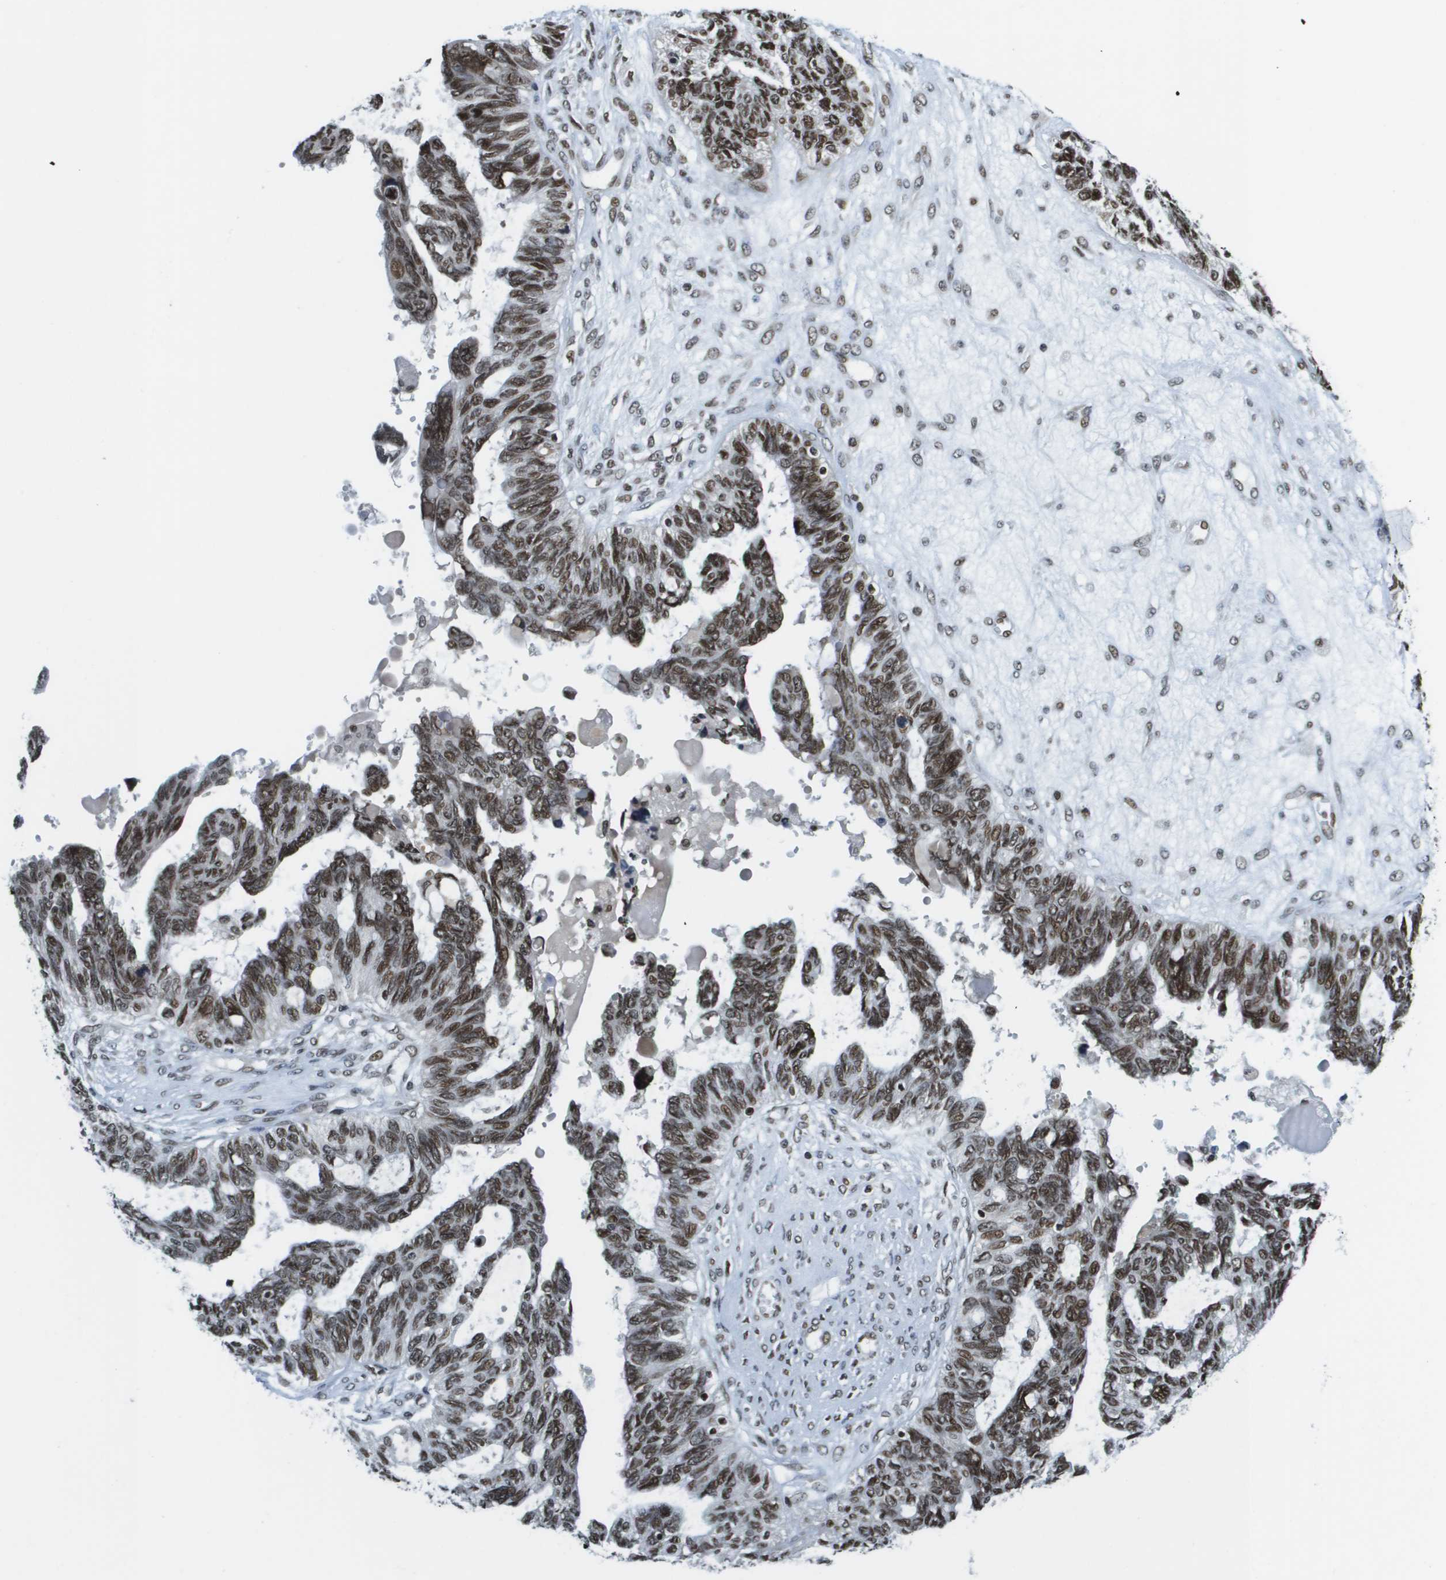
{"staining": {"intensity": "strong", "quantity": ">75%", "location": "nuclear"}, "tissue": "ovarian cancer", "cell_type": "Tumor cells", "image_type": "cancer", "snomed": [{"axis": "morphology", "description": "Cystadenocarcinoma, serous, NOS"}, {"axis": "topography", "description": "Ovary"}], "caption": "Immunohistochemistry (IHC) image of neoplastic tissue: human serous cystadenocarcinoma (ovarian) stained using immunohistochemistry reveals high levels of strong protein expression localized specifically in the nuclear of tumor cells, appearing as a nuclear brown color.", "gene": "RECQL4", "patient": {"sex": "female", "age": 79}}